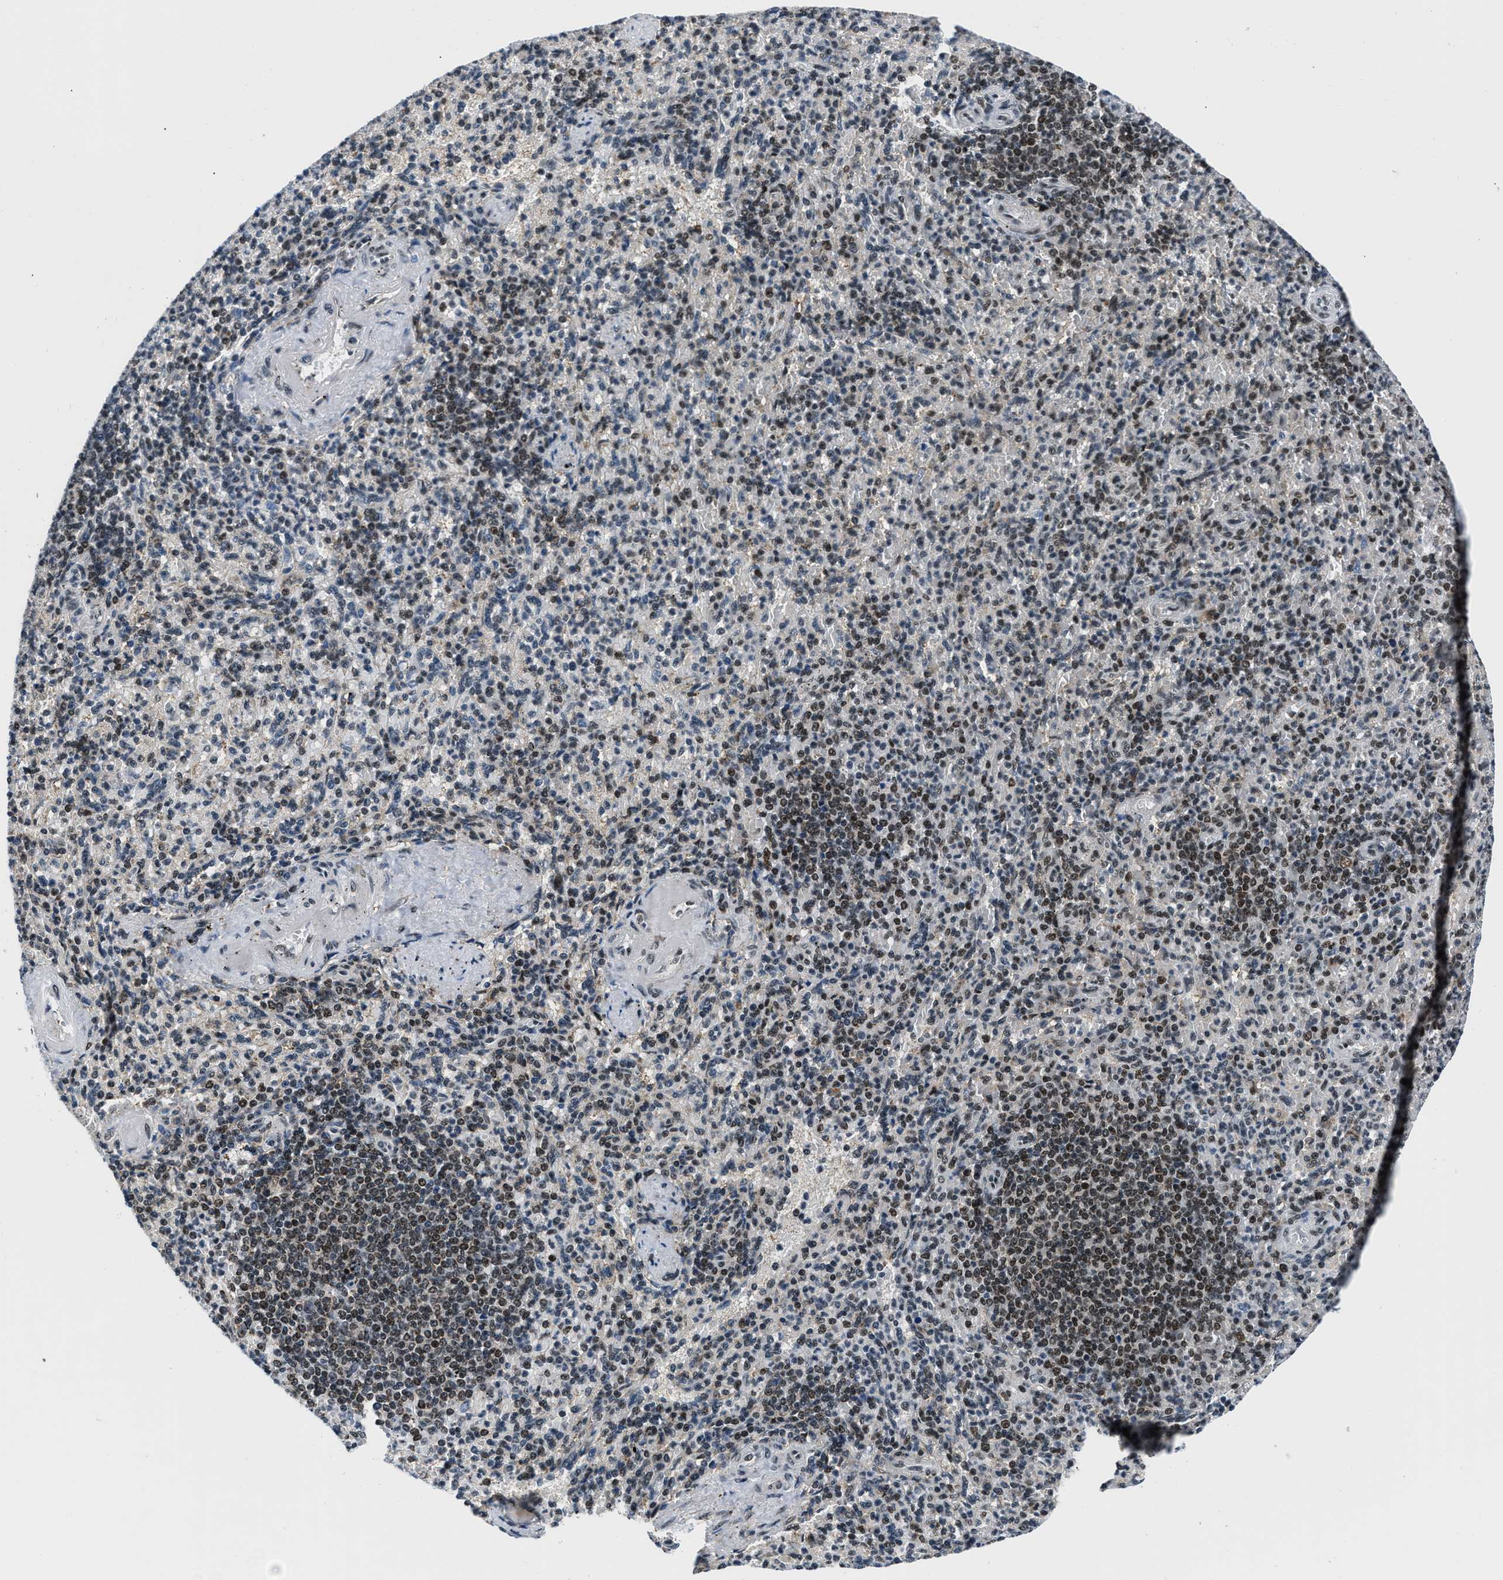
{"staining": {"intensity": "strong", "quantity": "25%-75%", "location": "nuclear"}, "tissue": "spleen", "cell_type": "Cells in red pulp", "image_type": "normal", "snomed": [{"axis": "morphology", "description": "Normal tissue, NOS"}, {"axis": "topography", "description": "Spleen"}], "caption": "Immunohistochemical staining of unremarkable spleen displays 25%-75% levels of strong nuclear protein positivity in approximately 25%-75% of cells in red pulp.", "gene": "KDM3B", "patient": {"sex": "female", "age": 74}}